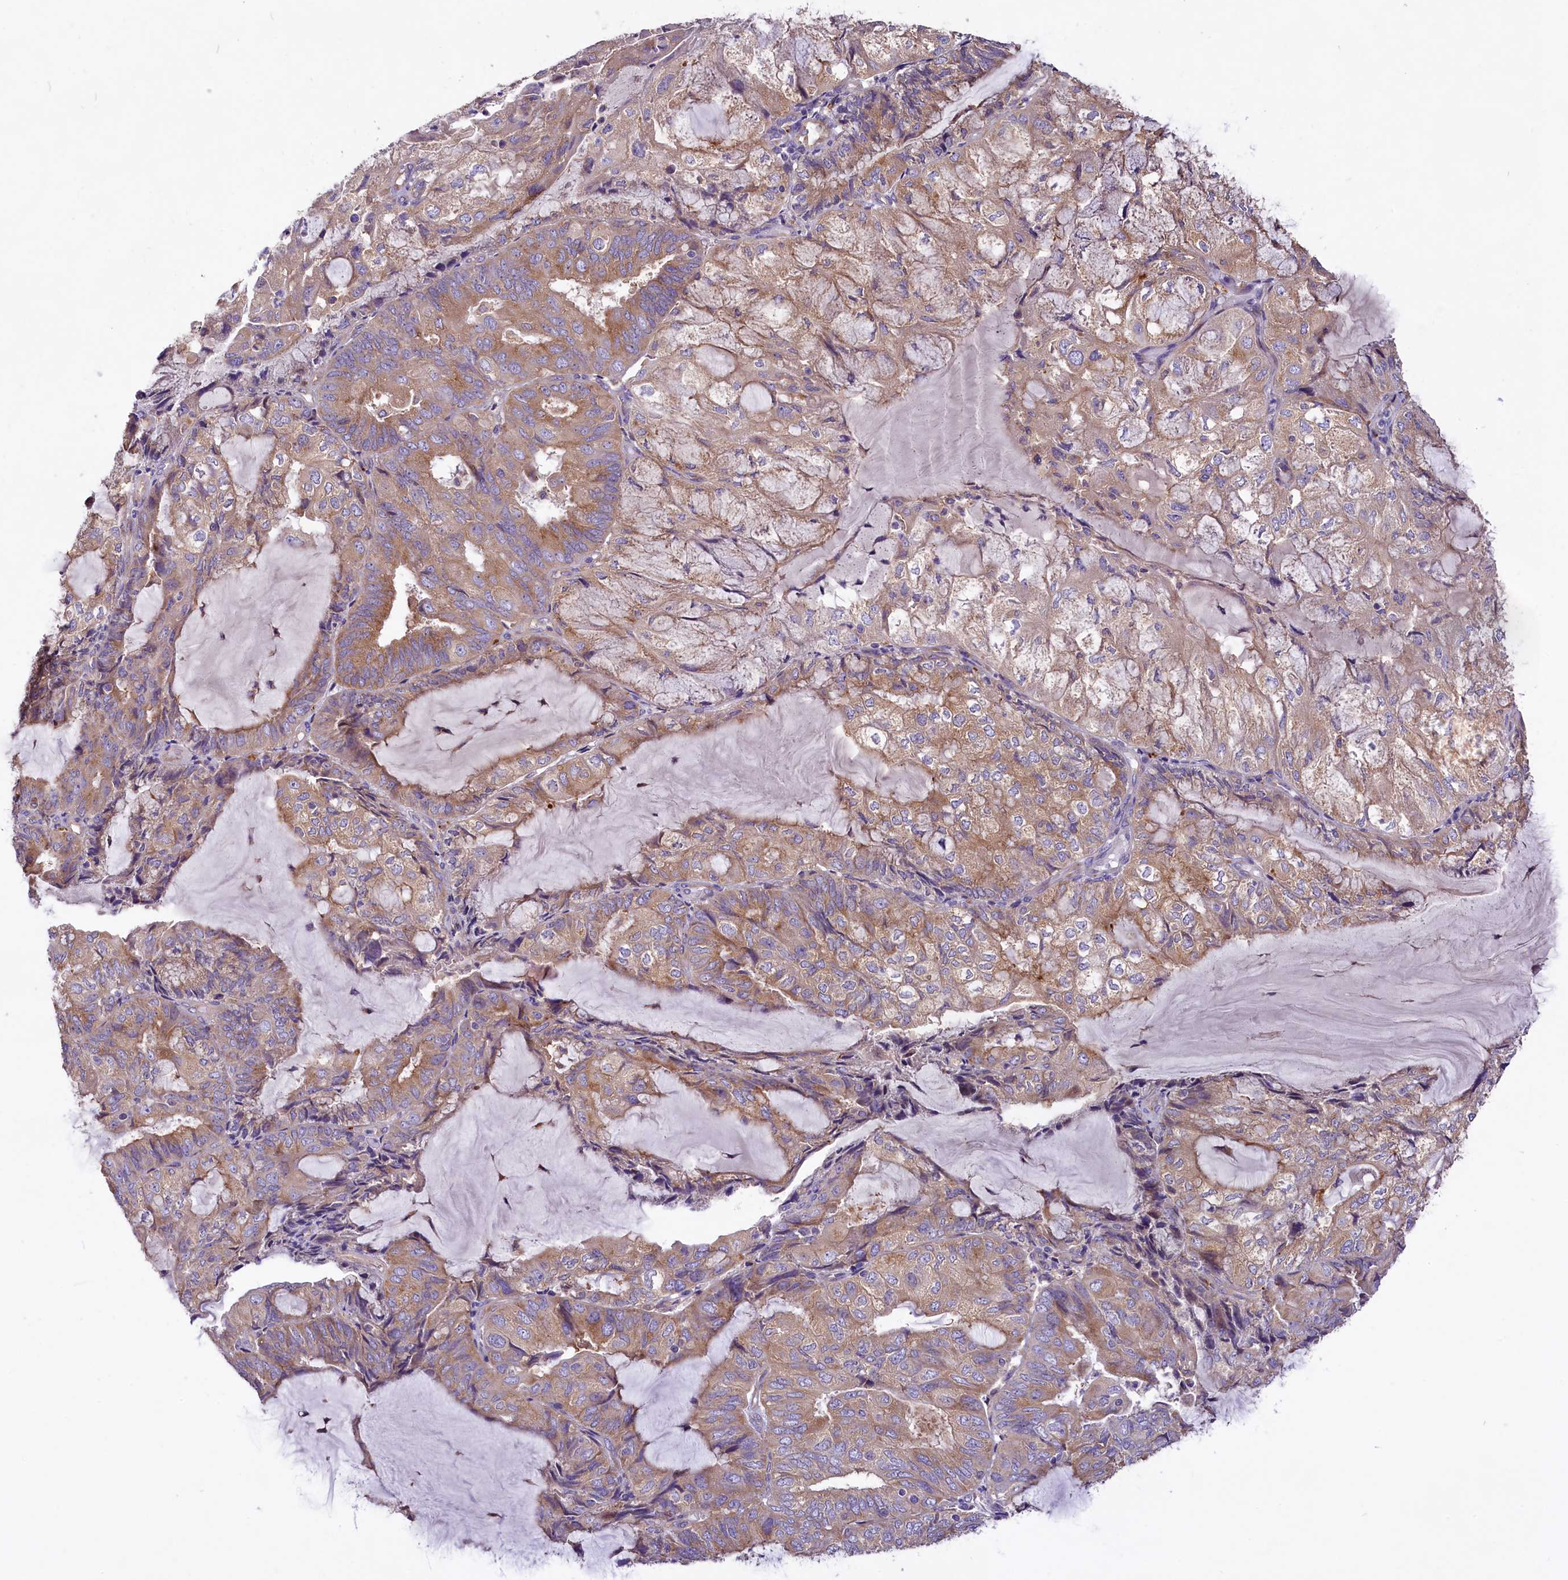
{"staining": {"intensity": "moderate", "quantity": ">75%", "location": "cytoplasmic/membranous"}, "tissue": "endometrial cancer", "cell_type": "Tumor cells", "image_type": "cancer", "snomed": [{"axis": "morphology", "description": "Adenocarcinoma, NOS"}, {"axis": "topography", "description": "Endometrium"}], "caption": "Immunohistochemistry (IHC) (DAB) staining of human endometrial cancer shows moderate cytoplasmic/membranous protein staining in about >75% of tumor cells.", "gene": "PEMT", "patient": {"sex": "female", "age": 81}}